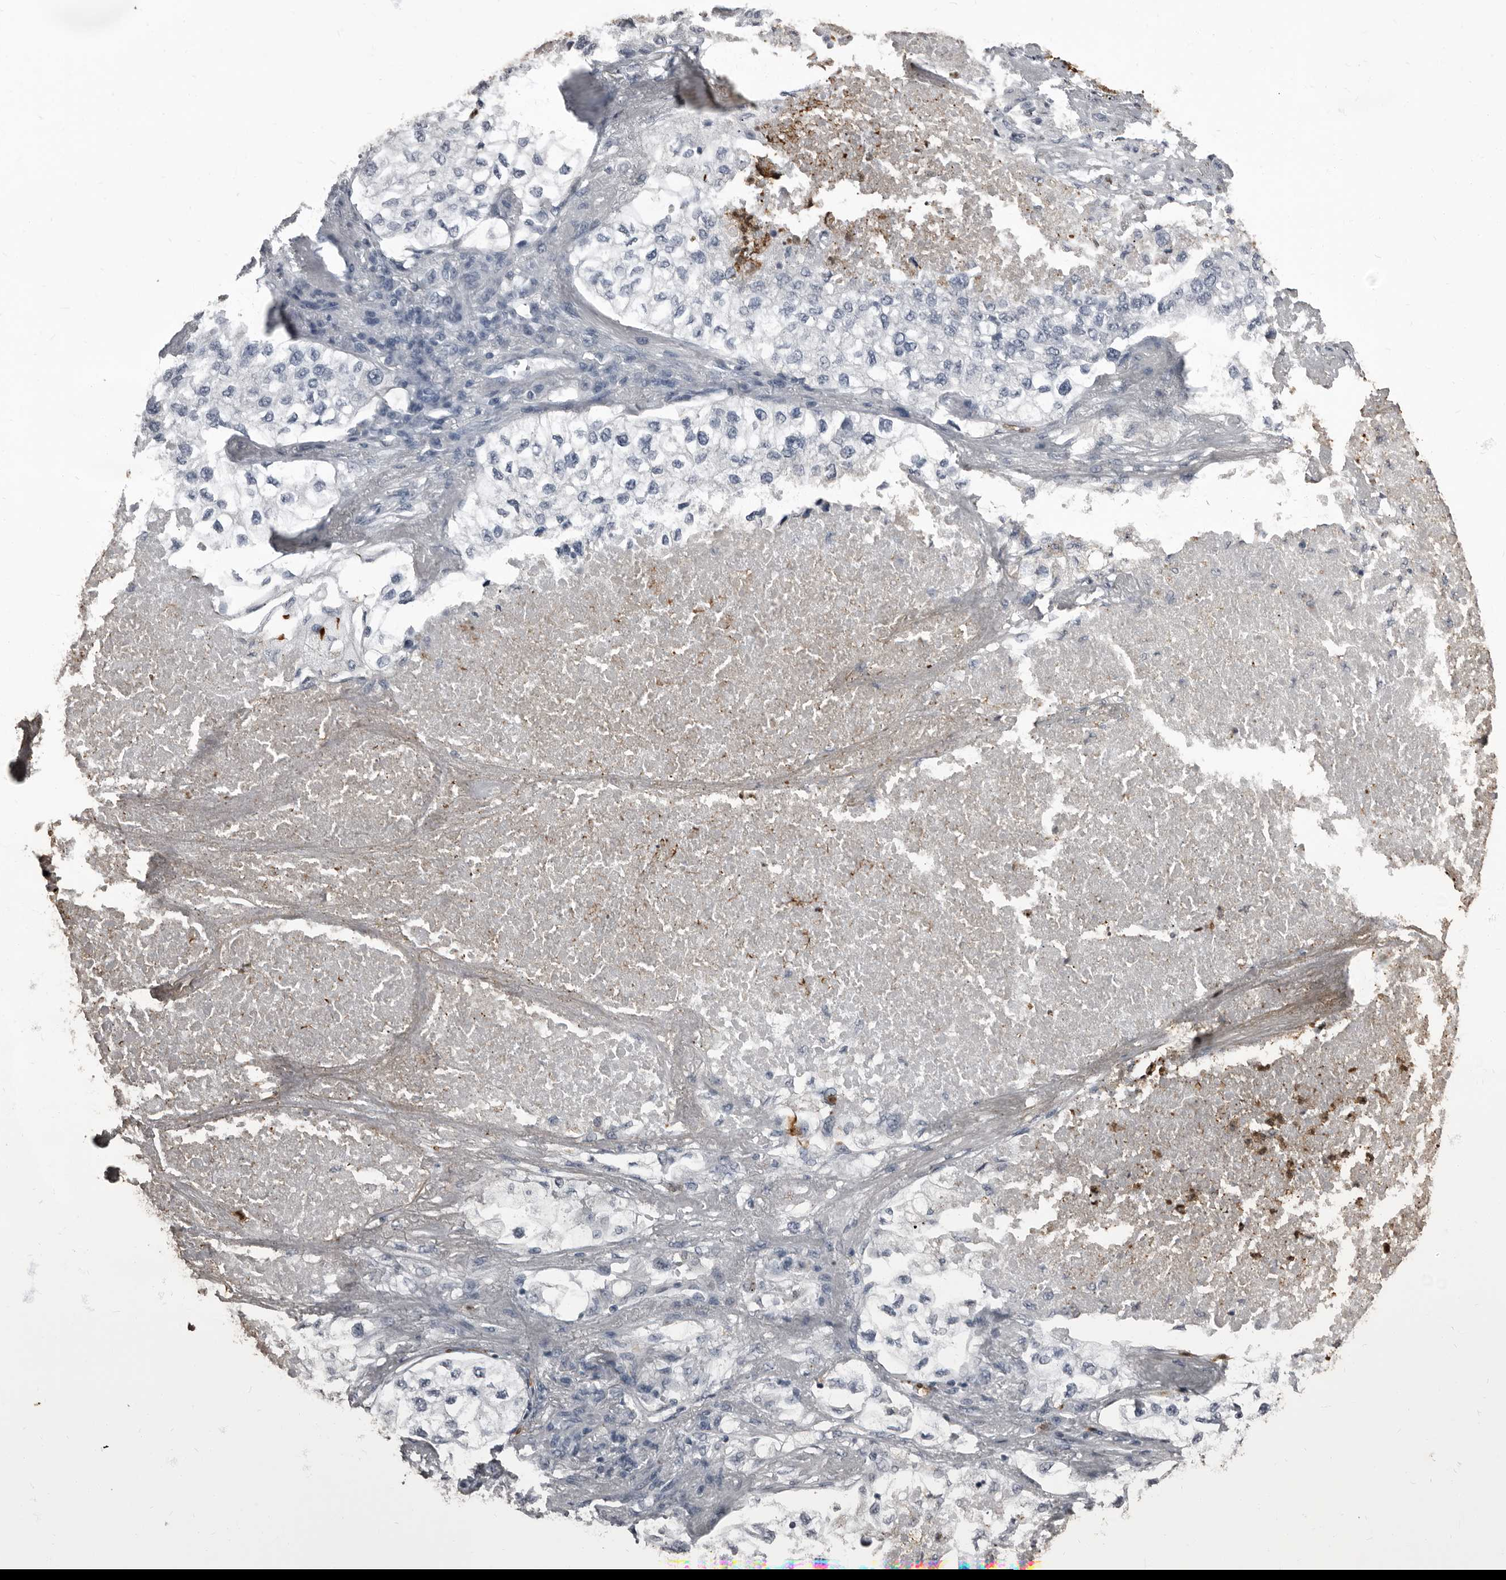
{"staining": {"intensity": "negative", "quantity": "none", "location": "none"}, "tissue": "lung cancer", "cell_type": "Tumor cells", "image_type": "cancer", "snomed": [{"axis": "morphology", "description": "Adenocarcinoma, NOS"}, {"axis": "topography", "description": "Lung"}], "caption": "Lung cancer (adenocarcinoma) stained for a protein using IHC displays no positivity tumor cells.", "gene": "TPD52L1", "patient": {"sex": "male", "age": 63}}